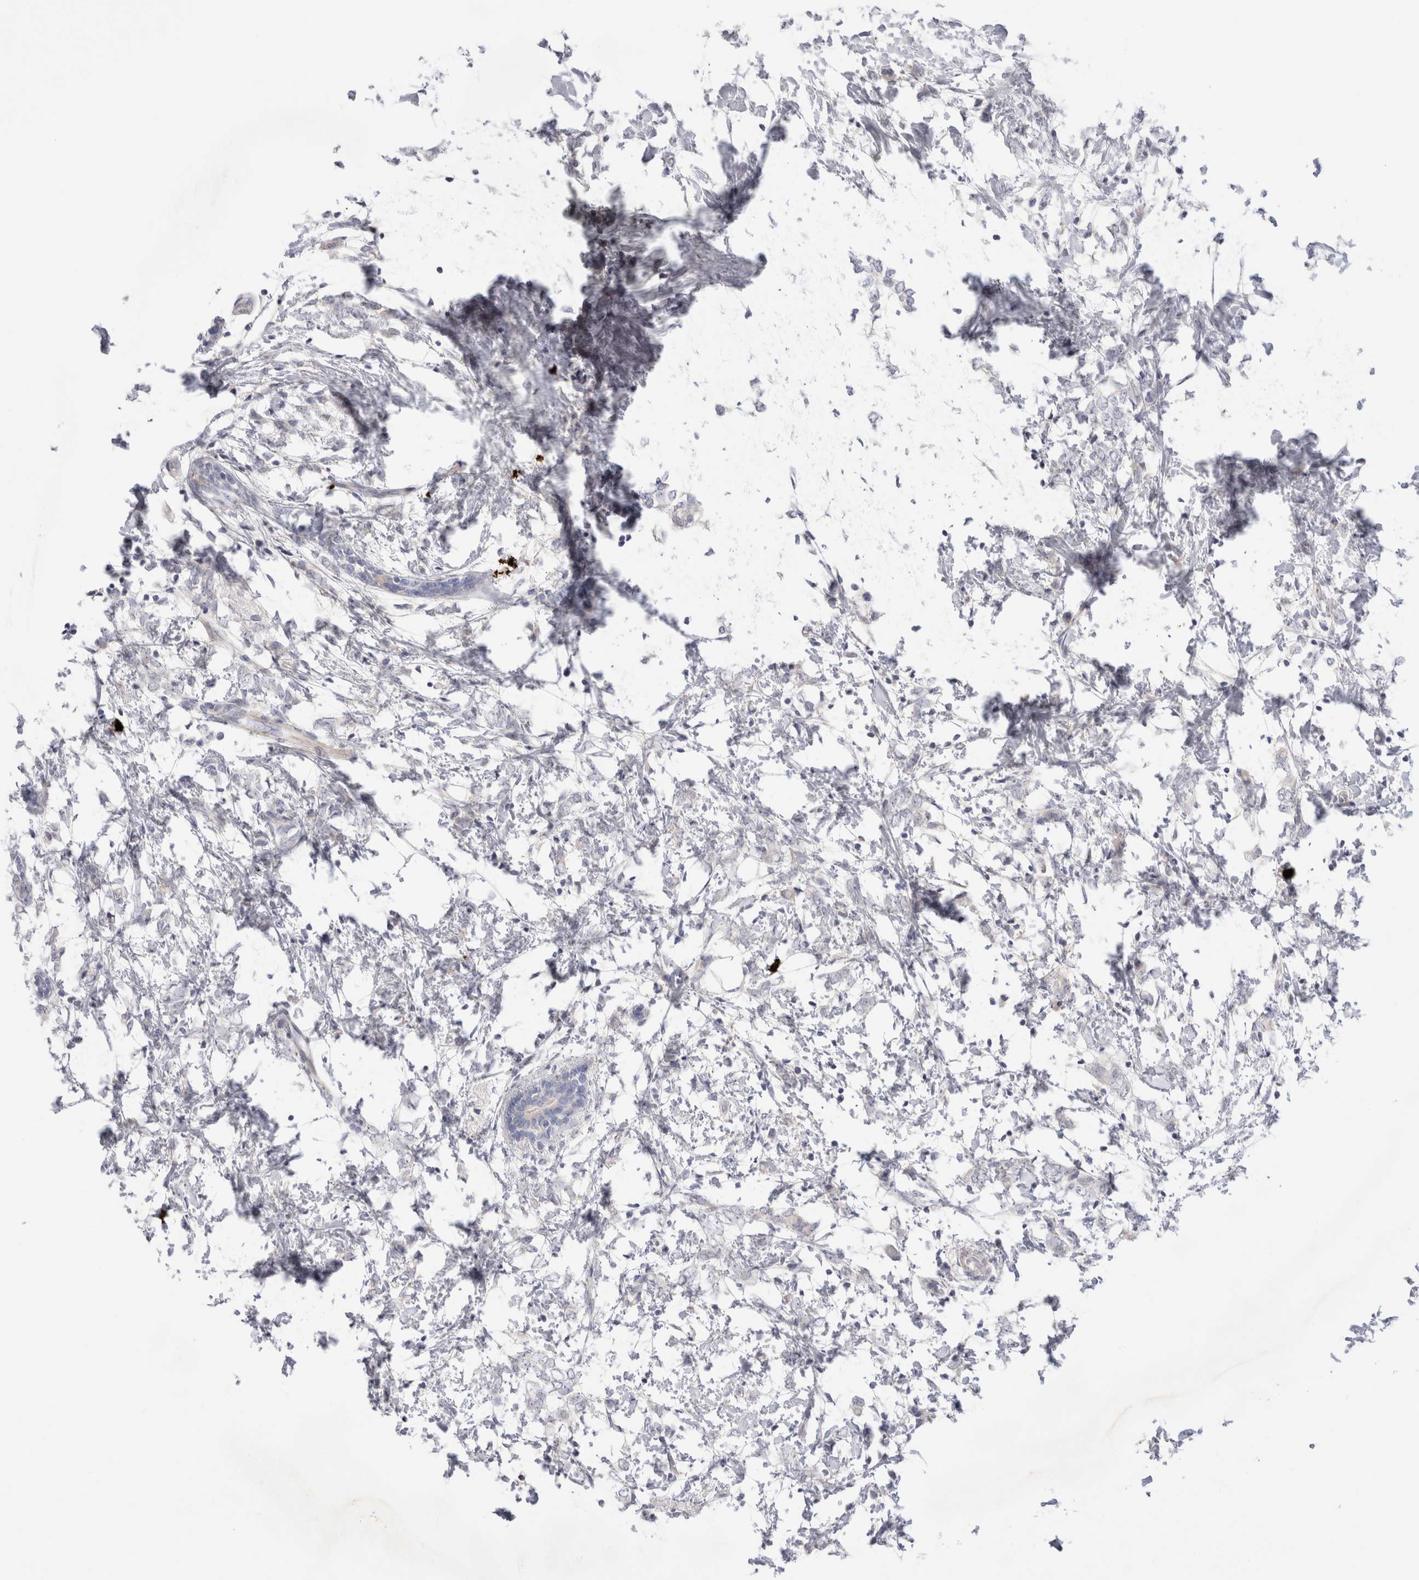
{"staining": {"intensity": "negative", "quantity": "none", "location": "none"}, "tissue": "breast cancer", "cell_type": "Tumor cells", "image_type": "cancer", "snomed": [{"axis": "morphology", "description": "Normal tissue, NOS"}, {"axis": "morphology", "description": "Lobular carcinoma"}, {"axis": "topography", "description": "Breast"}], "caption": "This is a photomicrograph of immunohistochemistry (IHC) staining of breast cancer (lobular carcinoma), which shows no expression in tumor cells.", "gene": "SPINK2", "patient": {"sex": "female", "age": 47}}